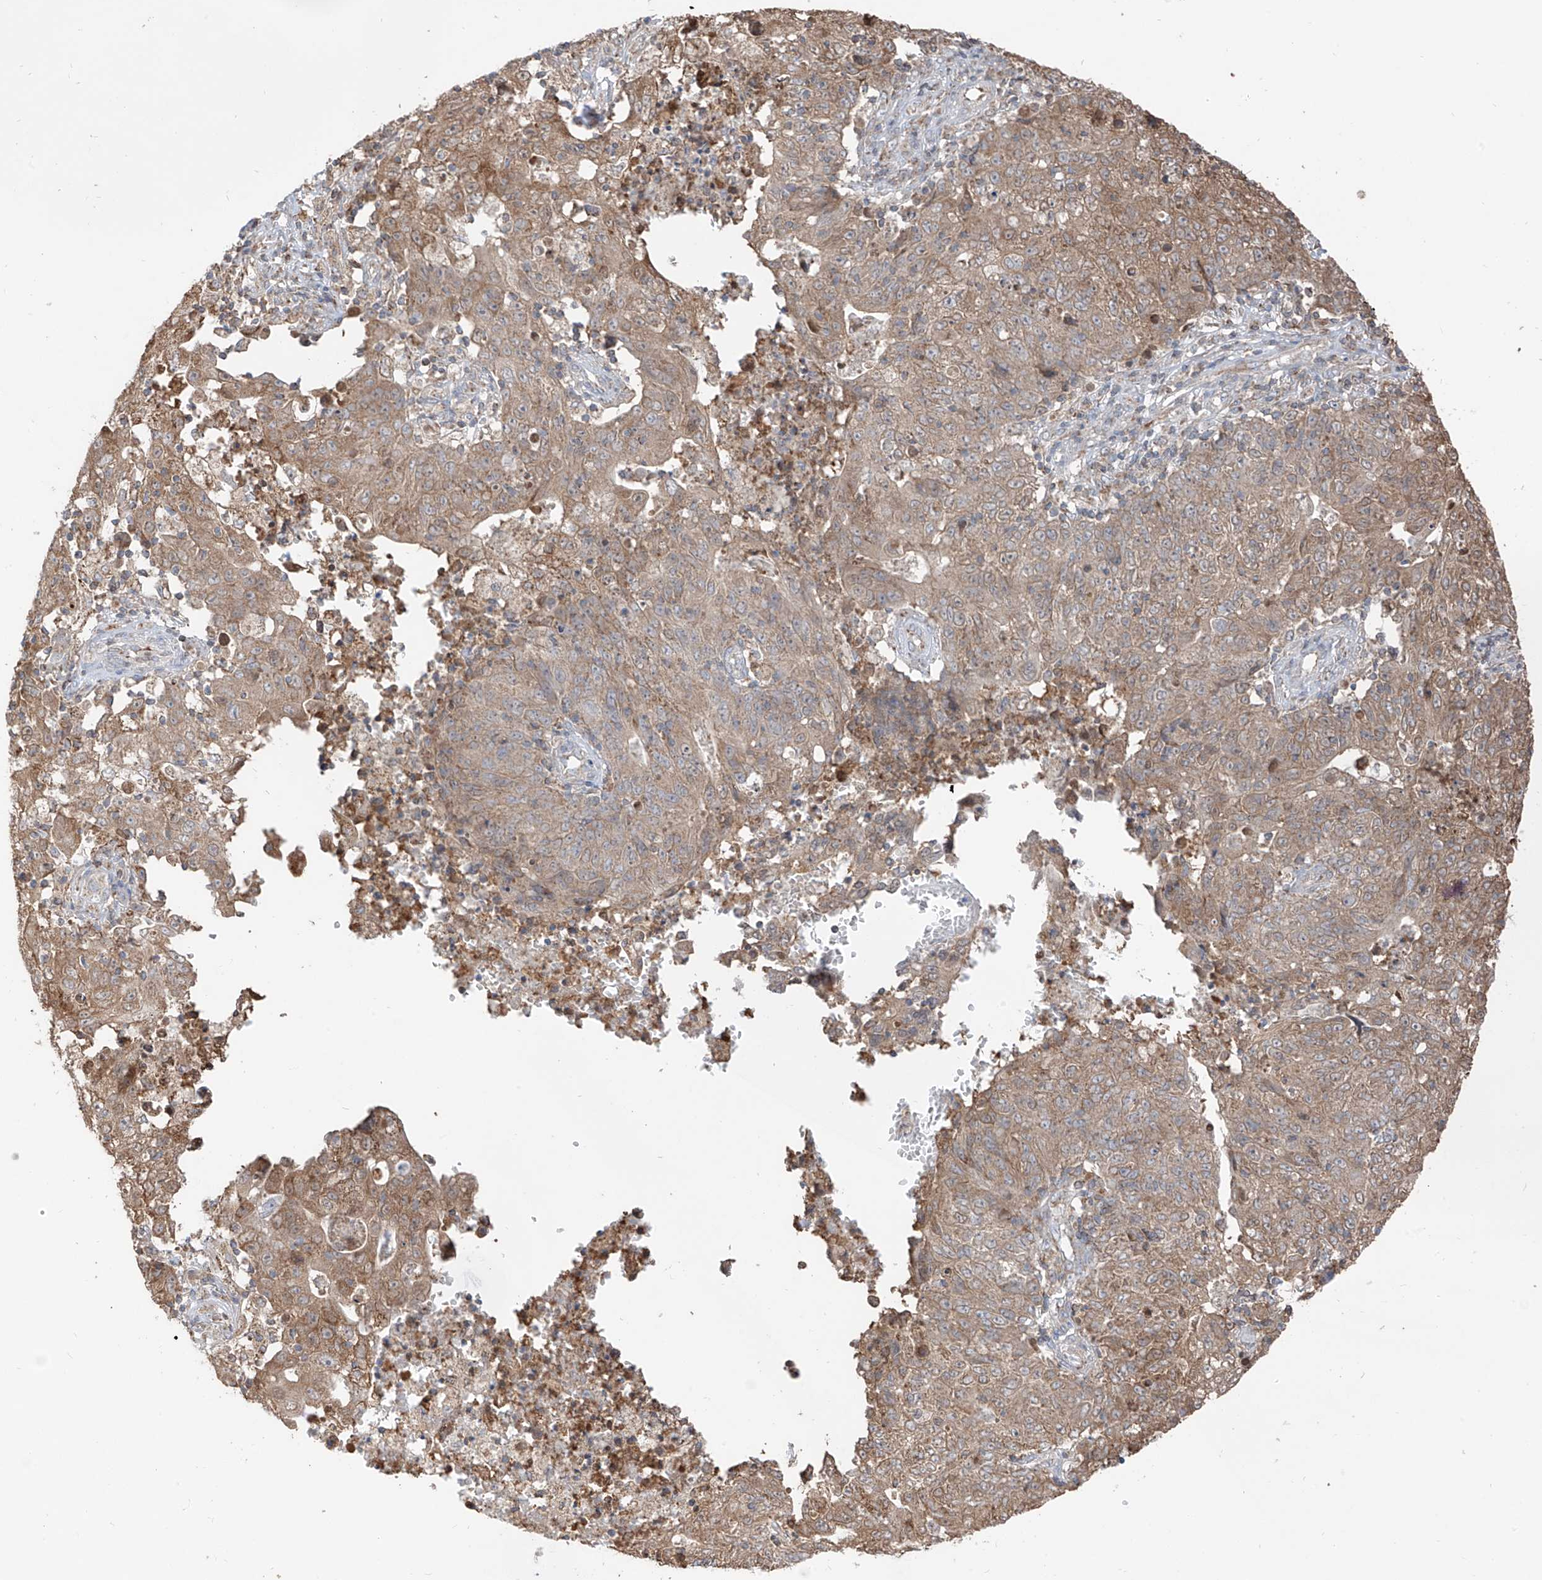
{"staining": {"intensity": "moderate", "quantity": ">75%", "location": "cytoplasmic/membranous"}, "tissue": "ovarian cancer", "cell_type": "Tumor cells", "image_type": "cancer", "snomed": [{"axis": "morphology", "description": "Carcinoma, endometroid"}, {"axis": "topography", "description": "Ovary"}], "caption": "High-magnification brightfield microscopy of ovarian cancer stained with DAB (3,3'-diaminobenzidine) (brown) and counterstained with hematoxylin (blue). tumor cells exhibit moderate cytoplasmic/membranous expression is appreciated in approximately>75% of cells.", "gene": "ETHE1", "patient": {"sex": "female", "age": 42}}